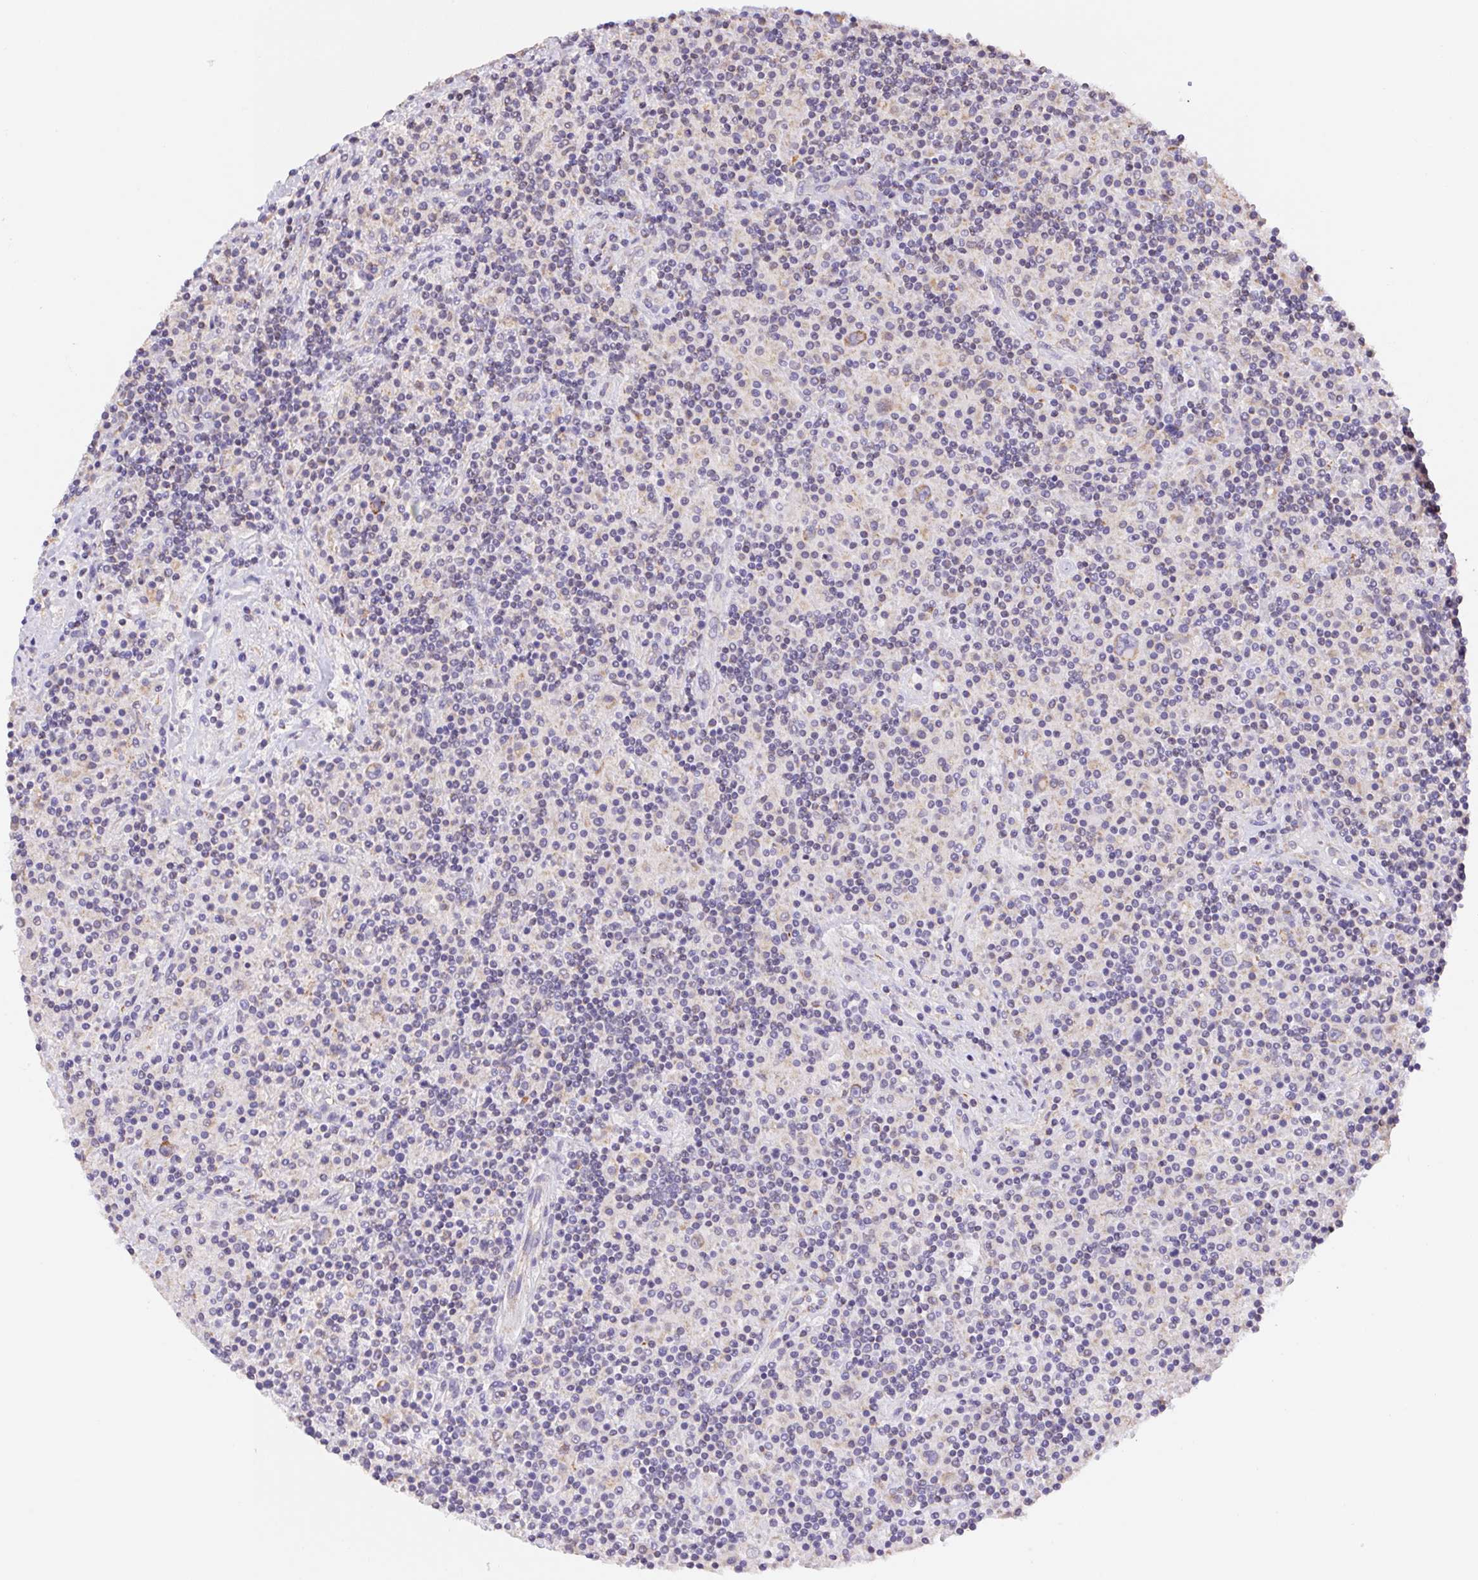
{"staining": {"intensity": "weak", "quantity": ">75%", "location": "cytoplasmic/membranous"}, "tissue": "lymphoma", "cell_type": "Tumor cells", "image_type": "cancer", "snomed": [{"axis": "morphology", "description": "Hodgkin's disease, NOS"}, {"axis": "topography", "description": "Lymph node"}], "caption": "This histopathology image displays immunohistochemistry staining of Hodgkin's disease, with low weak cytoplasmic/membranous staining in approximately >75% of tumor cells.", "gene": "FKBP6", "patient": {"sex": "male", "age": 70}}